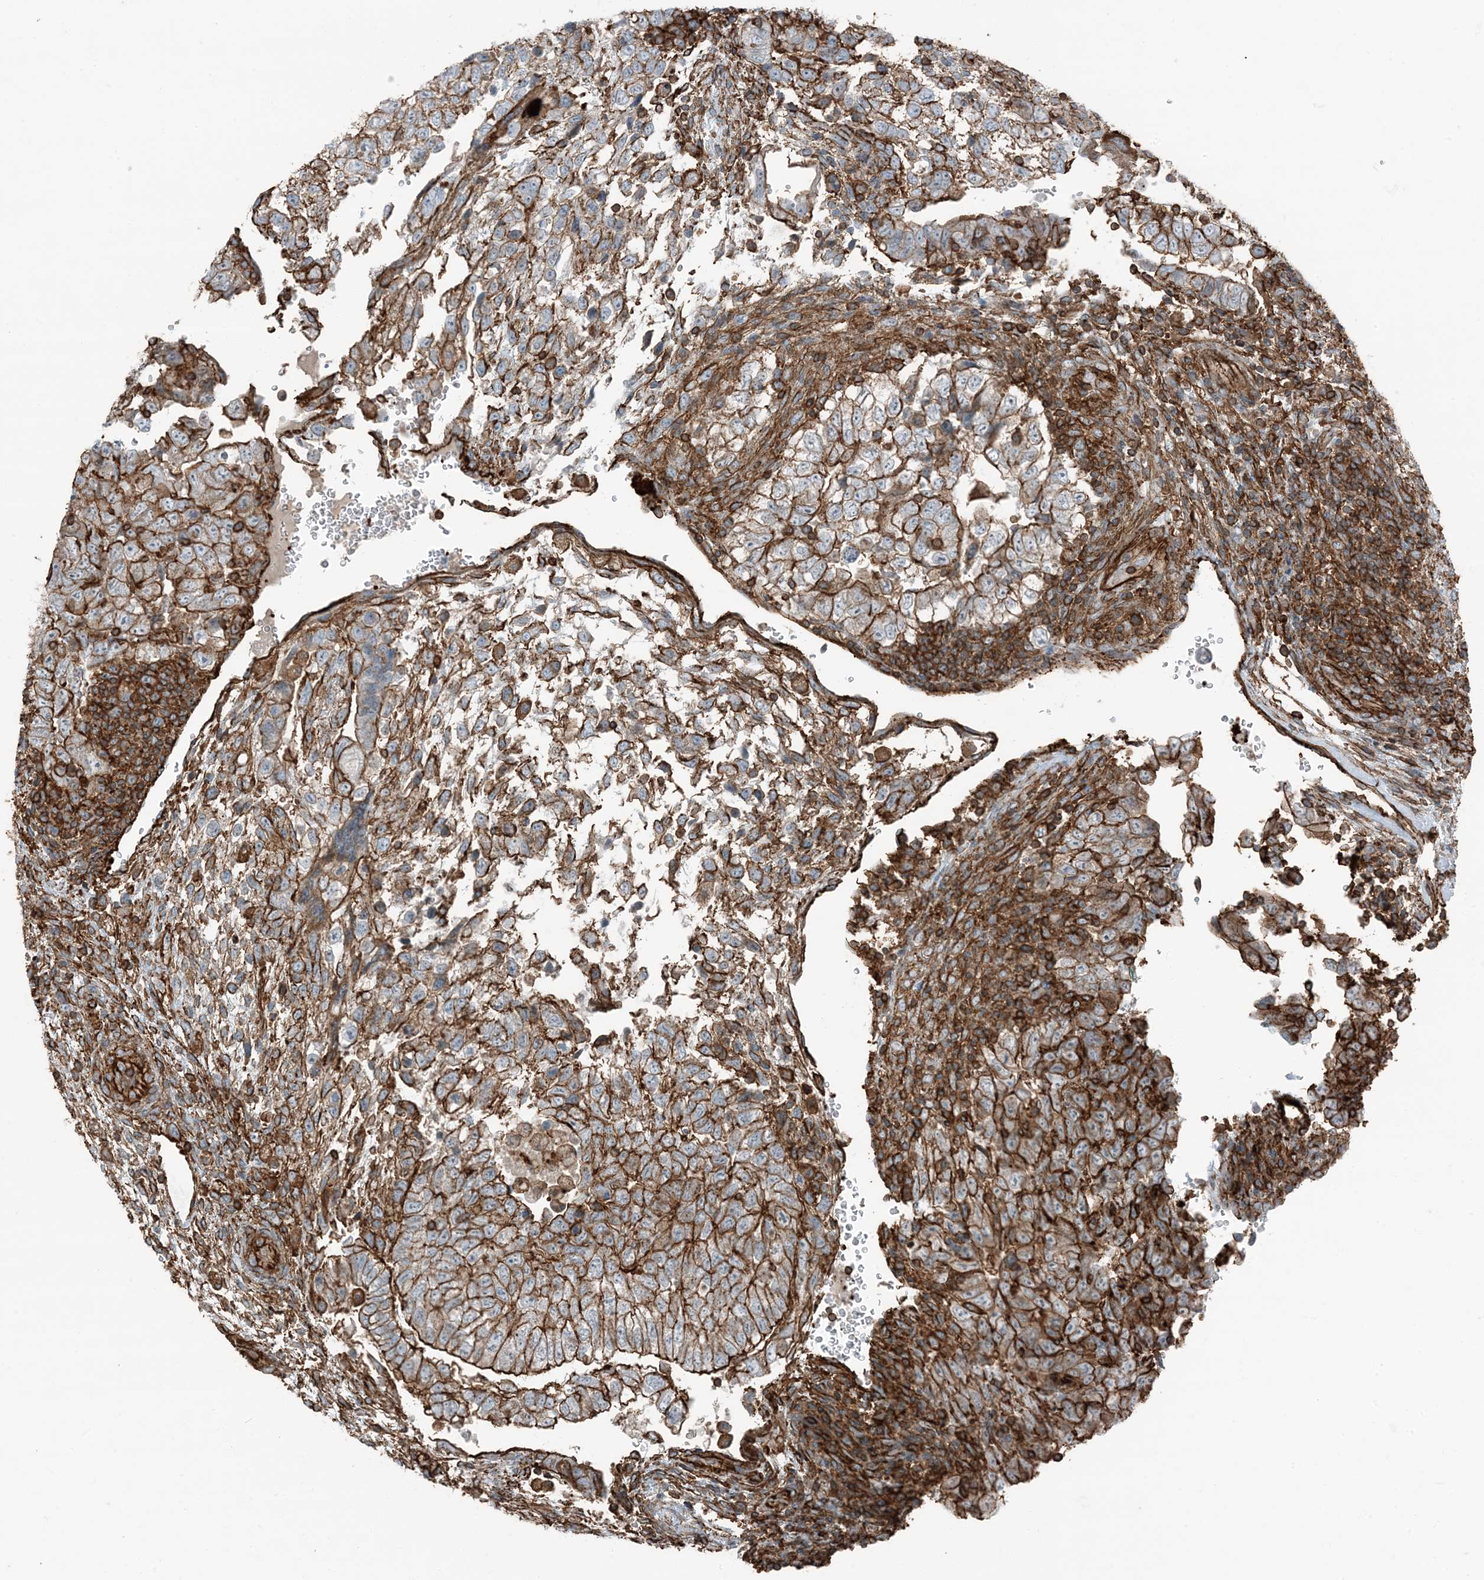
{"staining": {"intensity": "strong", "quantity": ">75%", "location": "cytoplasmic/membranous"}, "tissue": "testis cancer", "cell_type": "Tumor cells", "image_type": "cancer", "snomed": [{"axis": "morphology", "description": "Carcinoma, Embryonal, NOS"}, {"axis": "topography", "description": "Testis"}], "caption": "Tumor cells demonstrate strong cytoplasmic/membranous expression in about >75% of cells in embryonal carcinoma (testis).", "gene": "APOBEC3C", "patient": {"sex": "male", "age": 37}}